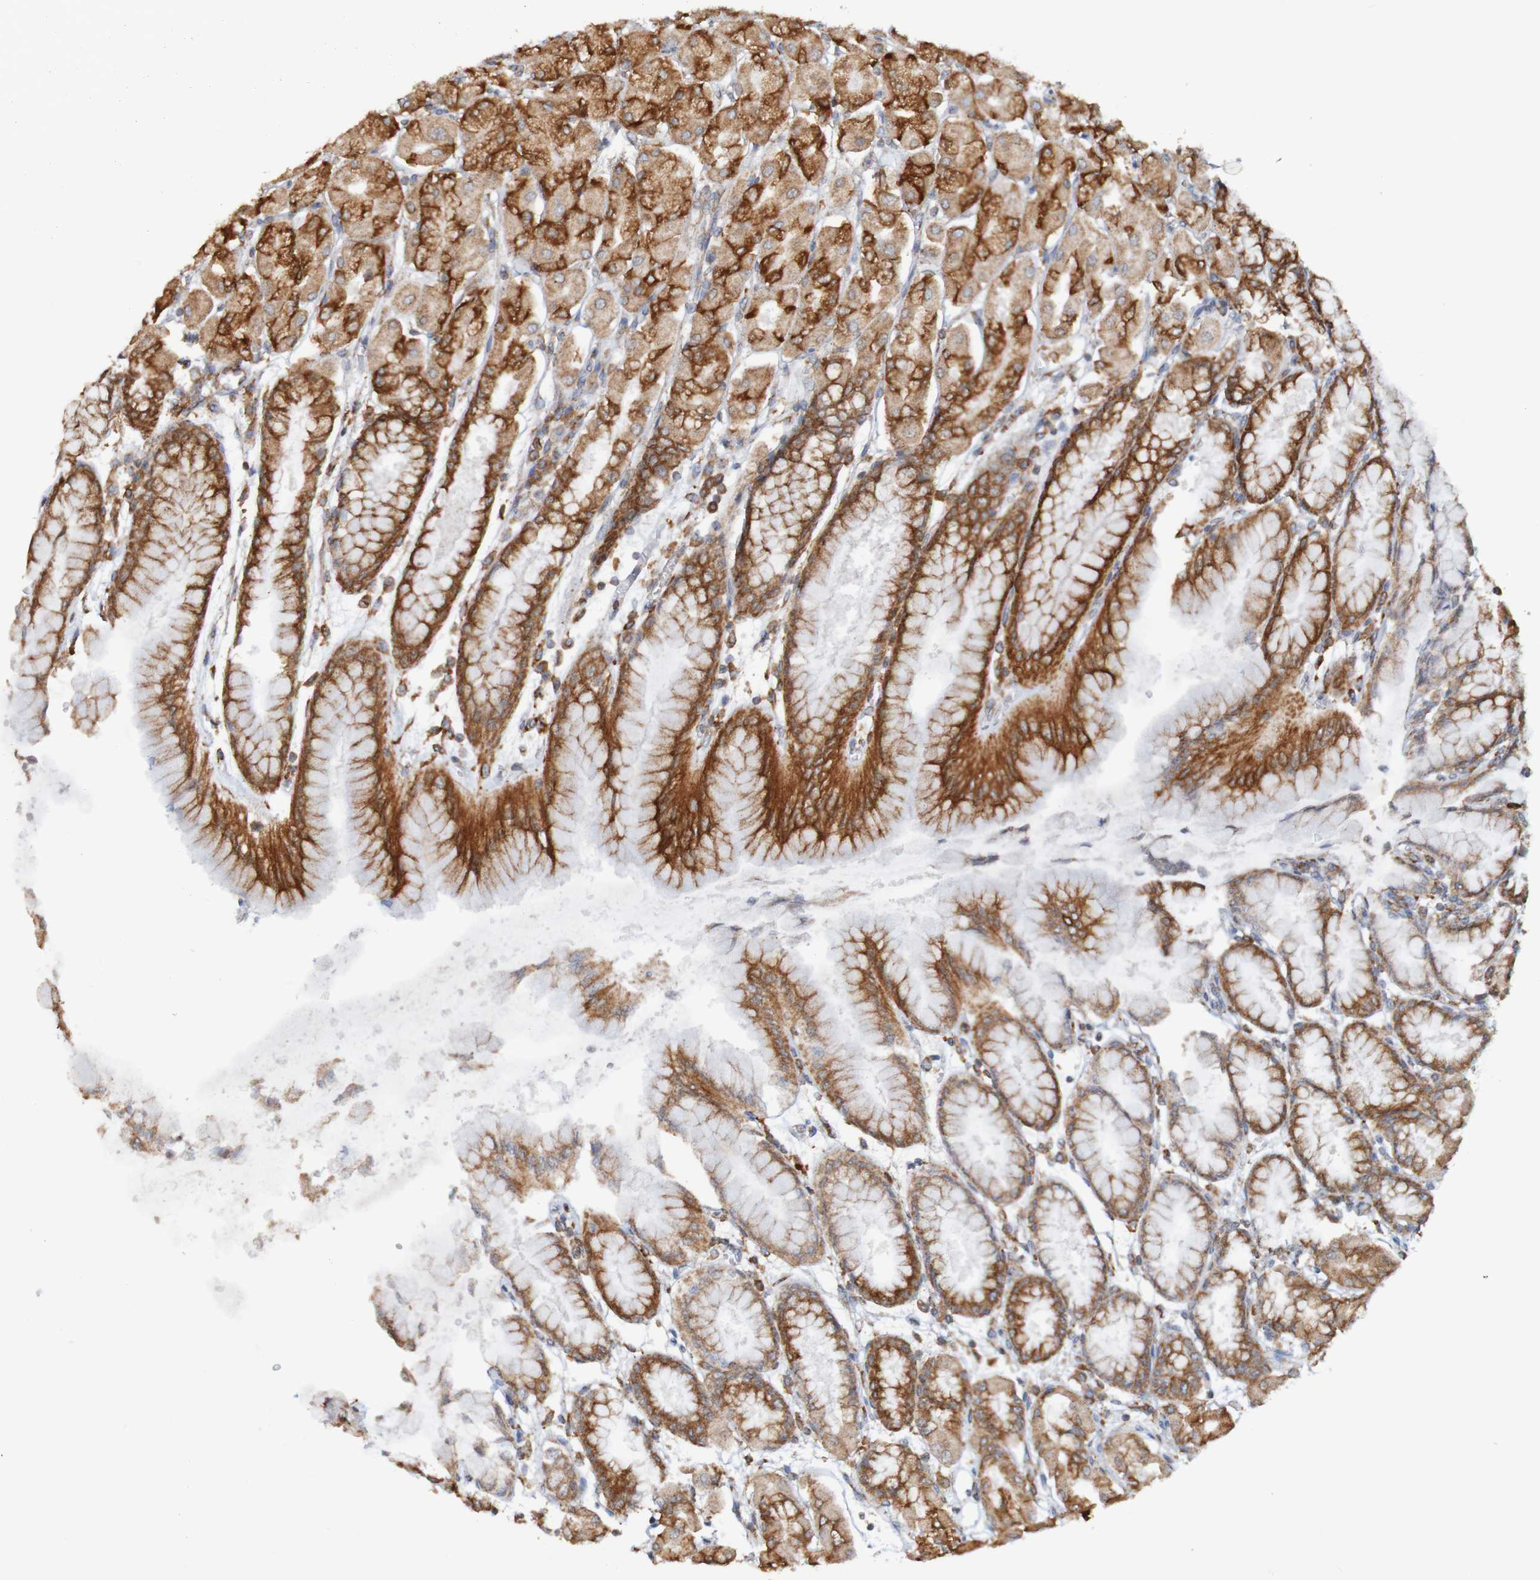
{"staining": {"intensity": "strong", "quantity": ">75%", "location": "cytoplasmic/membranous"}, "tissue": "stomach", "cell_type": "Glandular cells", "image_type": "normal", "snomed": [{"axis": "morphology", "description": "Normal tissue, NOS"}, {"axis": "topography", "description": "Stomach, upper"}], "caption": "A micrograph of stomach stained for a protein shows strong cytoplasmic/membranous brown staining in glandular cells. (IHC, brightfield microscopy, high magnification).", "gene": "PDIA3", "patient": {"sex": "female", "age": 56}}